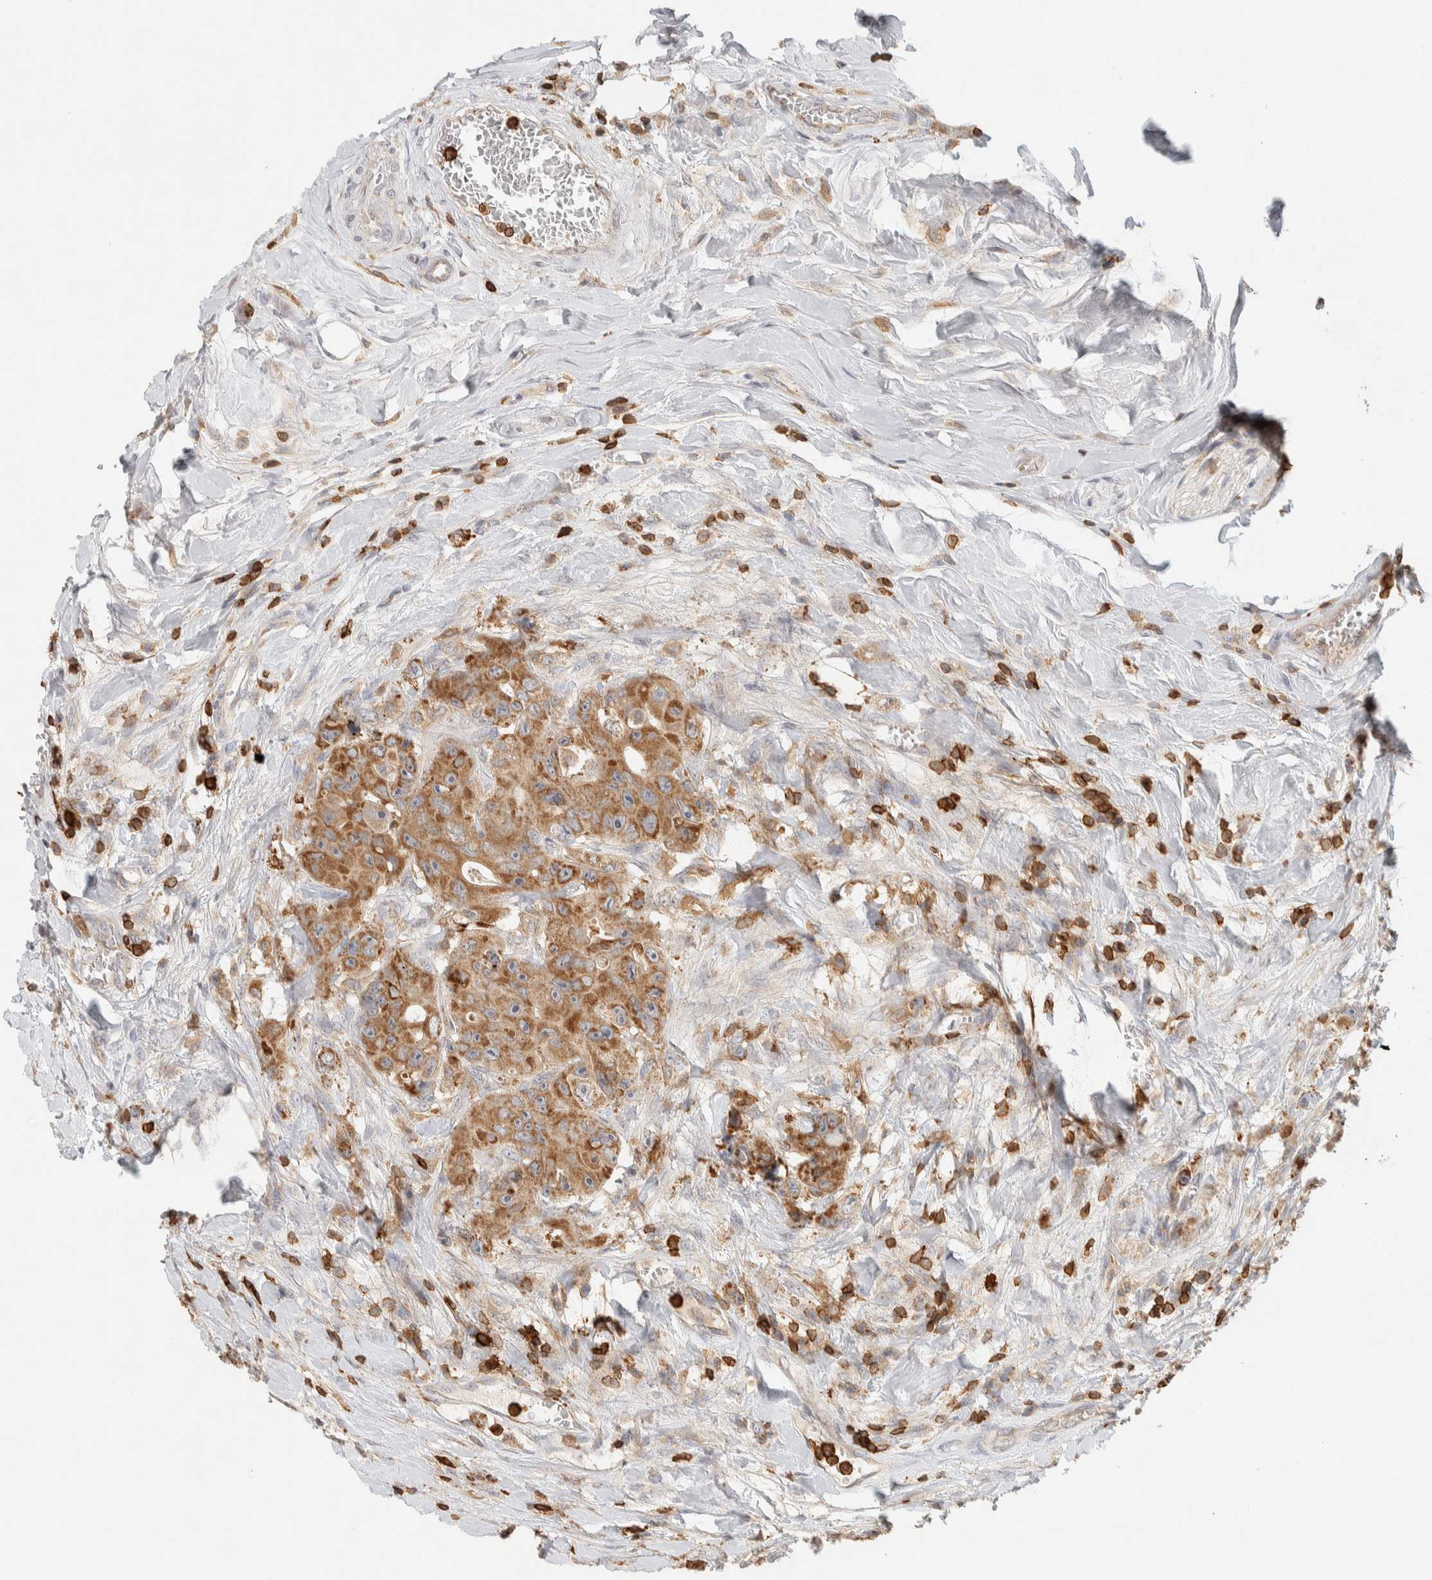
{"staining": {"intensity": "strong", "quantity": ">75%", "location": "cytoplasmic/membranous"}, "tissue": "colorectal cancer", "cell_type": "Tumor cells", "image_type": "cancer", "snomed": [{"axis": "morphology", "description": "Adenocarcinoma, NOS"}, {"axis": "topography", "description": "Colon"}], "caption": "Colorectal cancer stained with a protein marker displays strong staining in tumor cells.", "gene": "RUNDC1", "patient": {"sex": "female", "age": 46}}